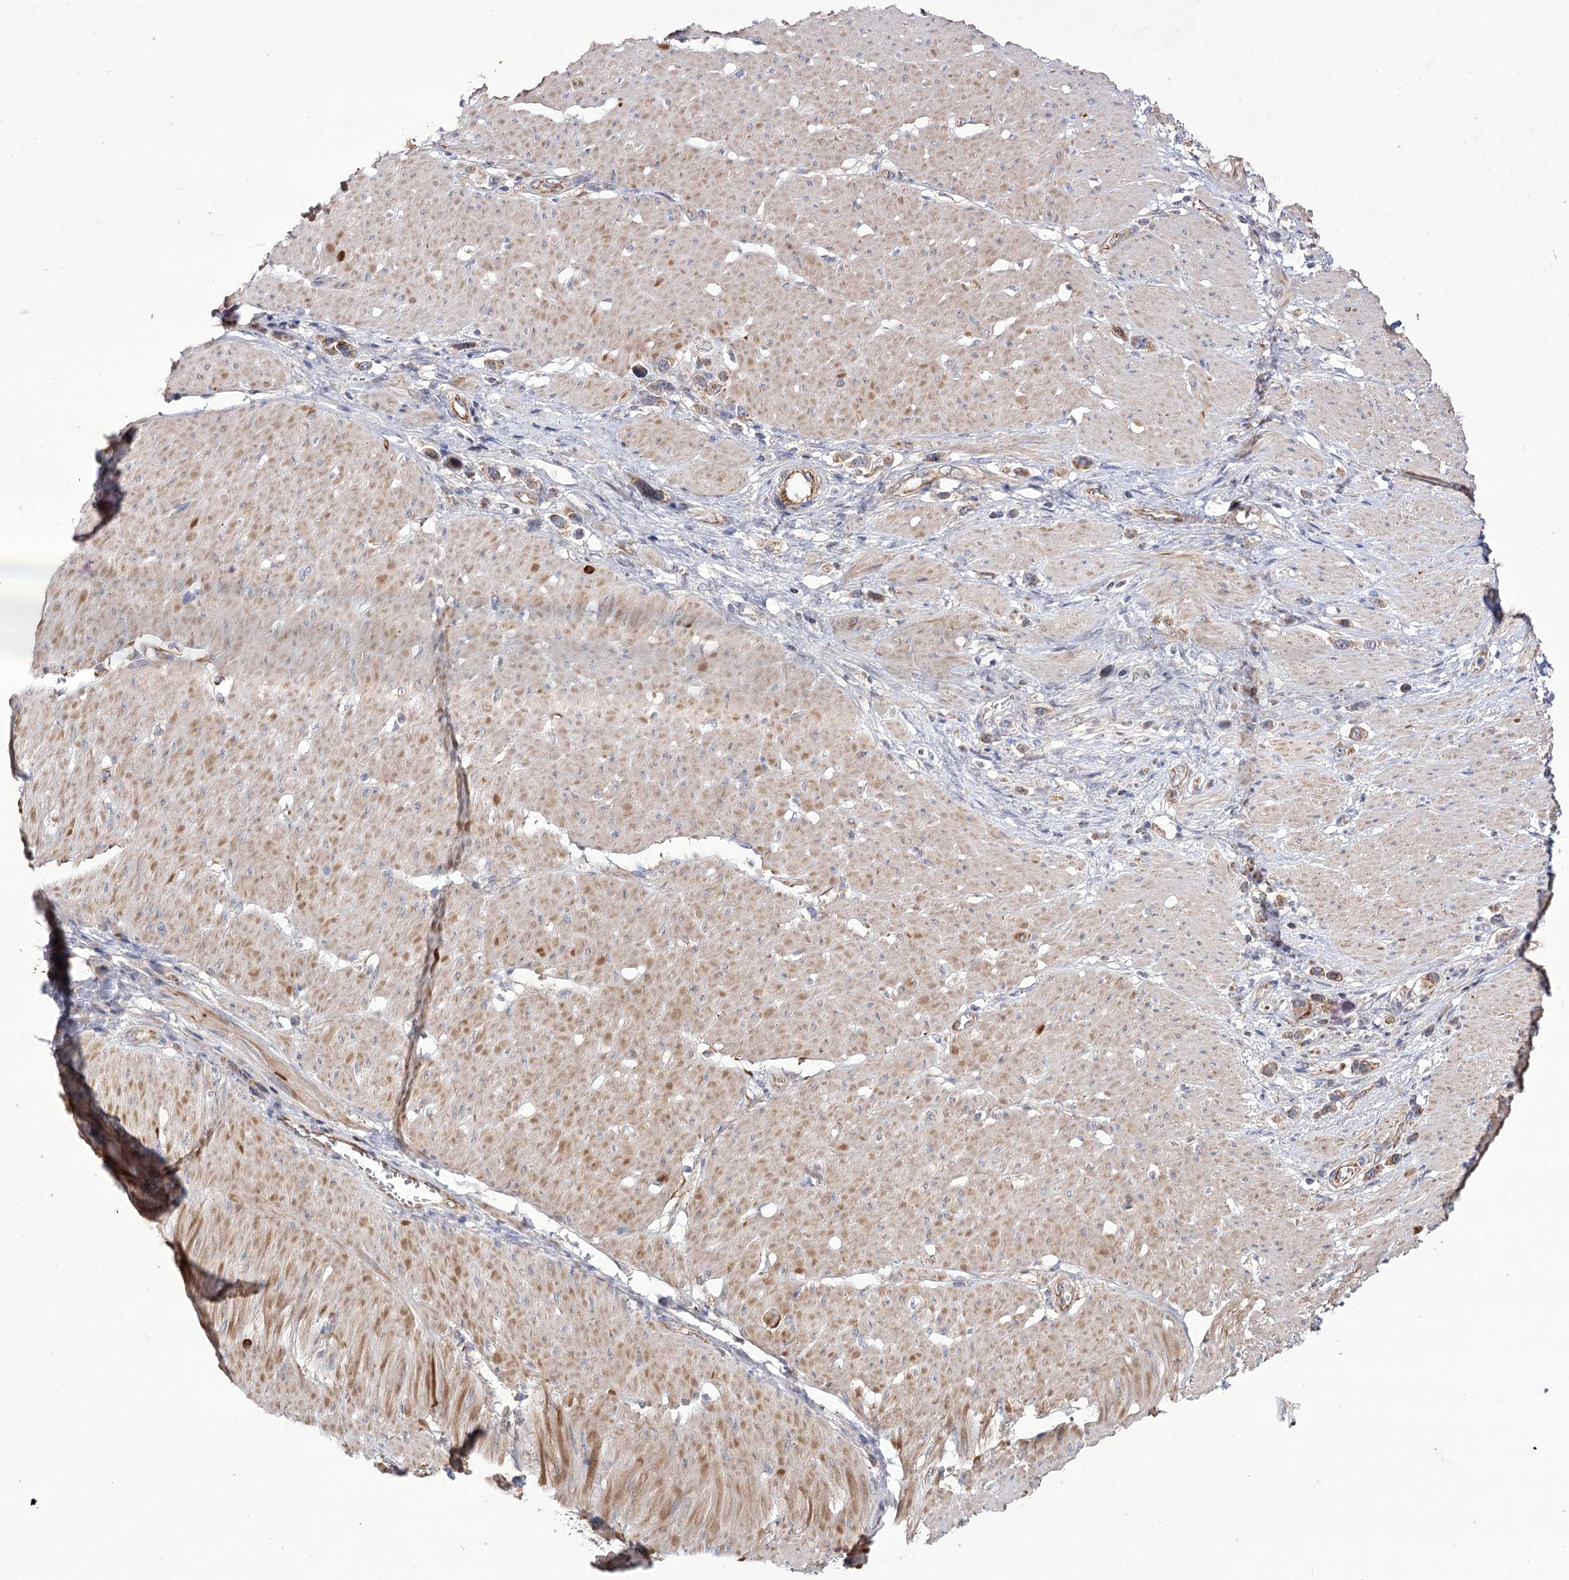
{"staining": {"intensity": "moderate", "quantity": ">75%", "location": "cytoplasmic/membranous"}, "tissue": "stomach cancer", "cell_type": "Tumor cells", "image_type": "cancer", "snomed": [{"axis": "morphology", "description": "Normal tissue, NOS"}, {"axis": "morphology", "description": "Adenocarcinoma, NOS"}, {"axis": "topography", "description": "Stomach, upper"}, {"axis": "topography", "description": "Stomach"}], "caption": "DAB immunohistochemical staining of stomach cancer (adenocarcinoma) exhibits moderate cytoplasmic/membranous protein staining in approximately >75% of tumor cells.", "gene": "ECHDC3", "patient": {"sex": "female", "age": 65}}